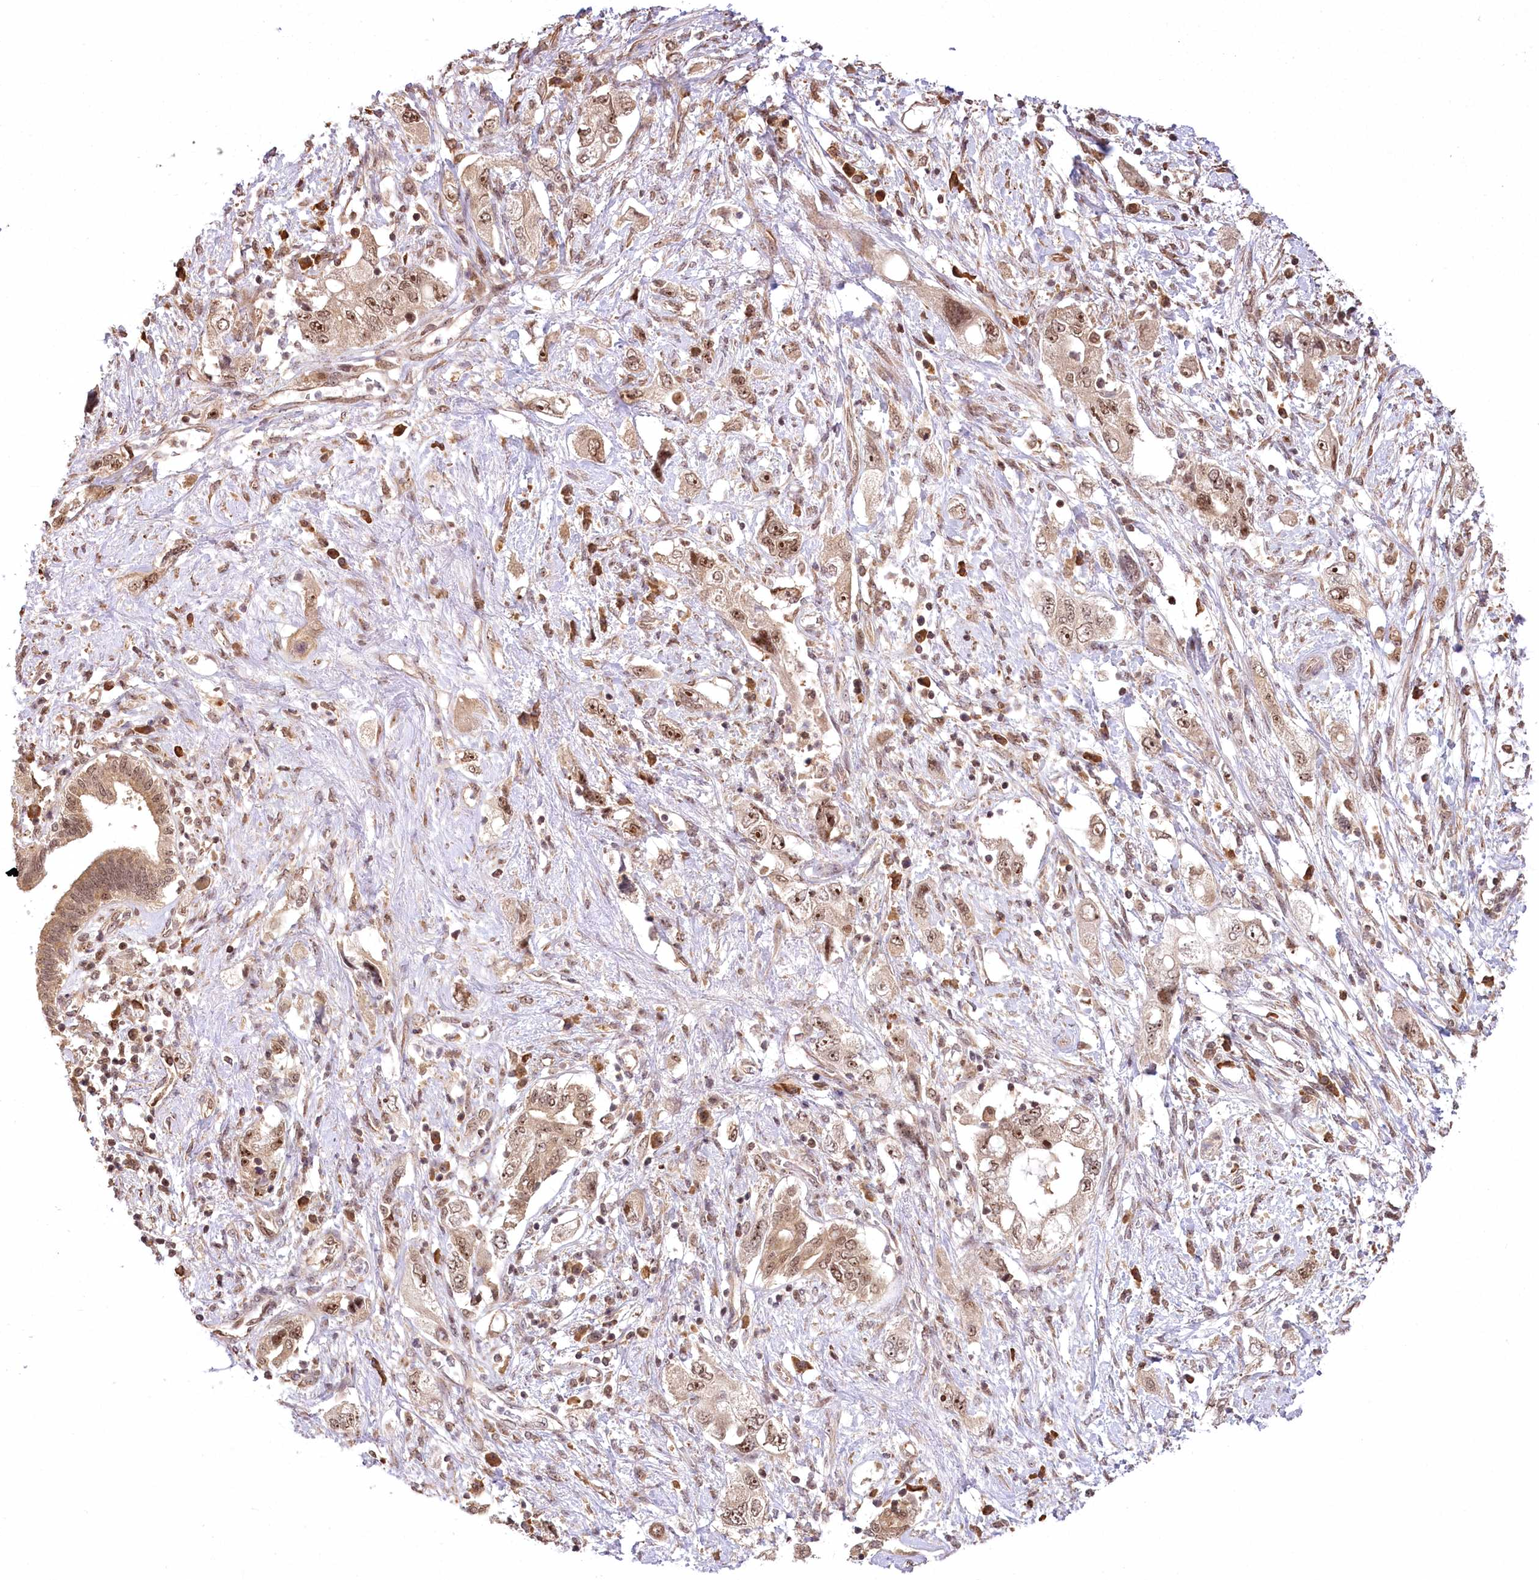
{"staining": {"intensity": "weak", "quantity": ">75%", "location": "cytoplasmic/membranous,nuclear"}, "tissue": "pancreatic cancer", "cell_type": "Tumor cells", "image_type": "cancer", "snomed": [{"axis": "morphology", "description": "Adenocarcinoma, NOS"}, {"axis": "topography", "description": "Pancreas"}], "caption": "An image of pancreatic cancer (adenocarcinoma) stained for a protein shows weak cytoplasmic/membranous and nuclear brown staining in tumor cells.", "gene": "SERGEF", "patient": {"sex": "female", "age": 73}}